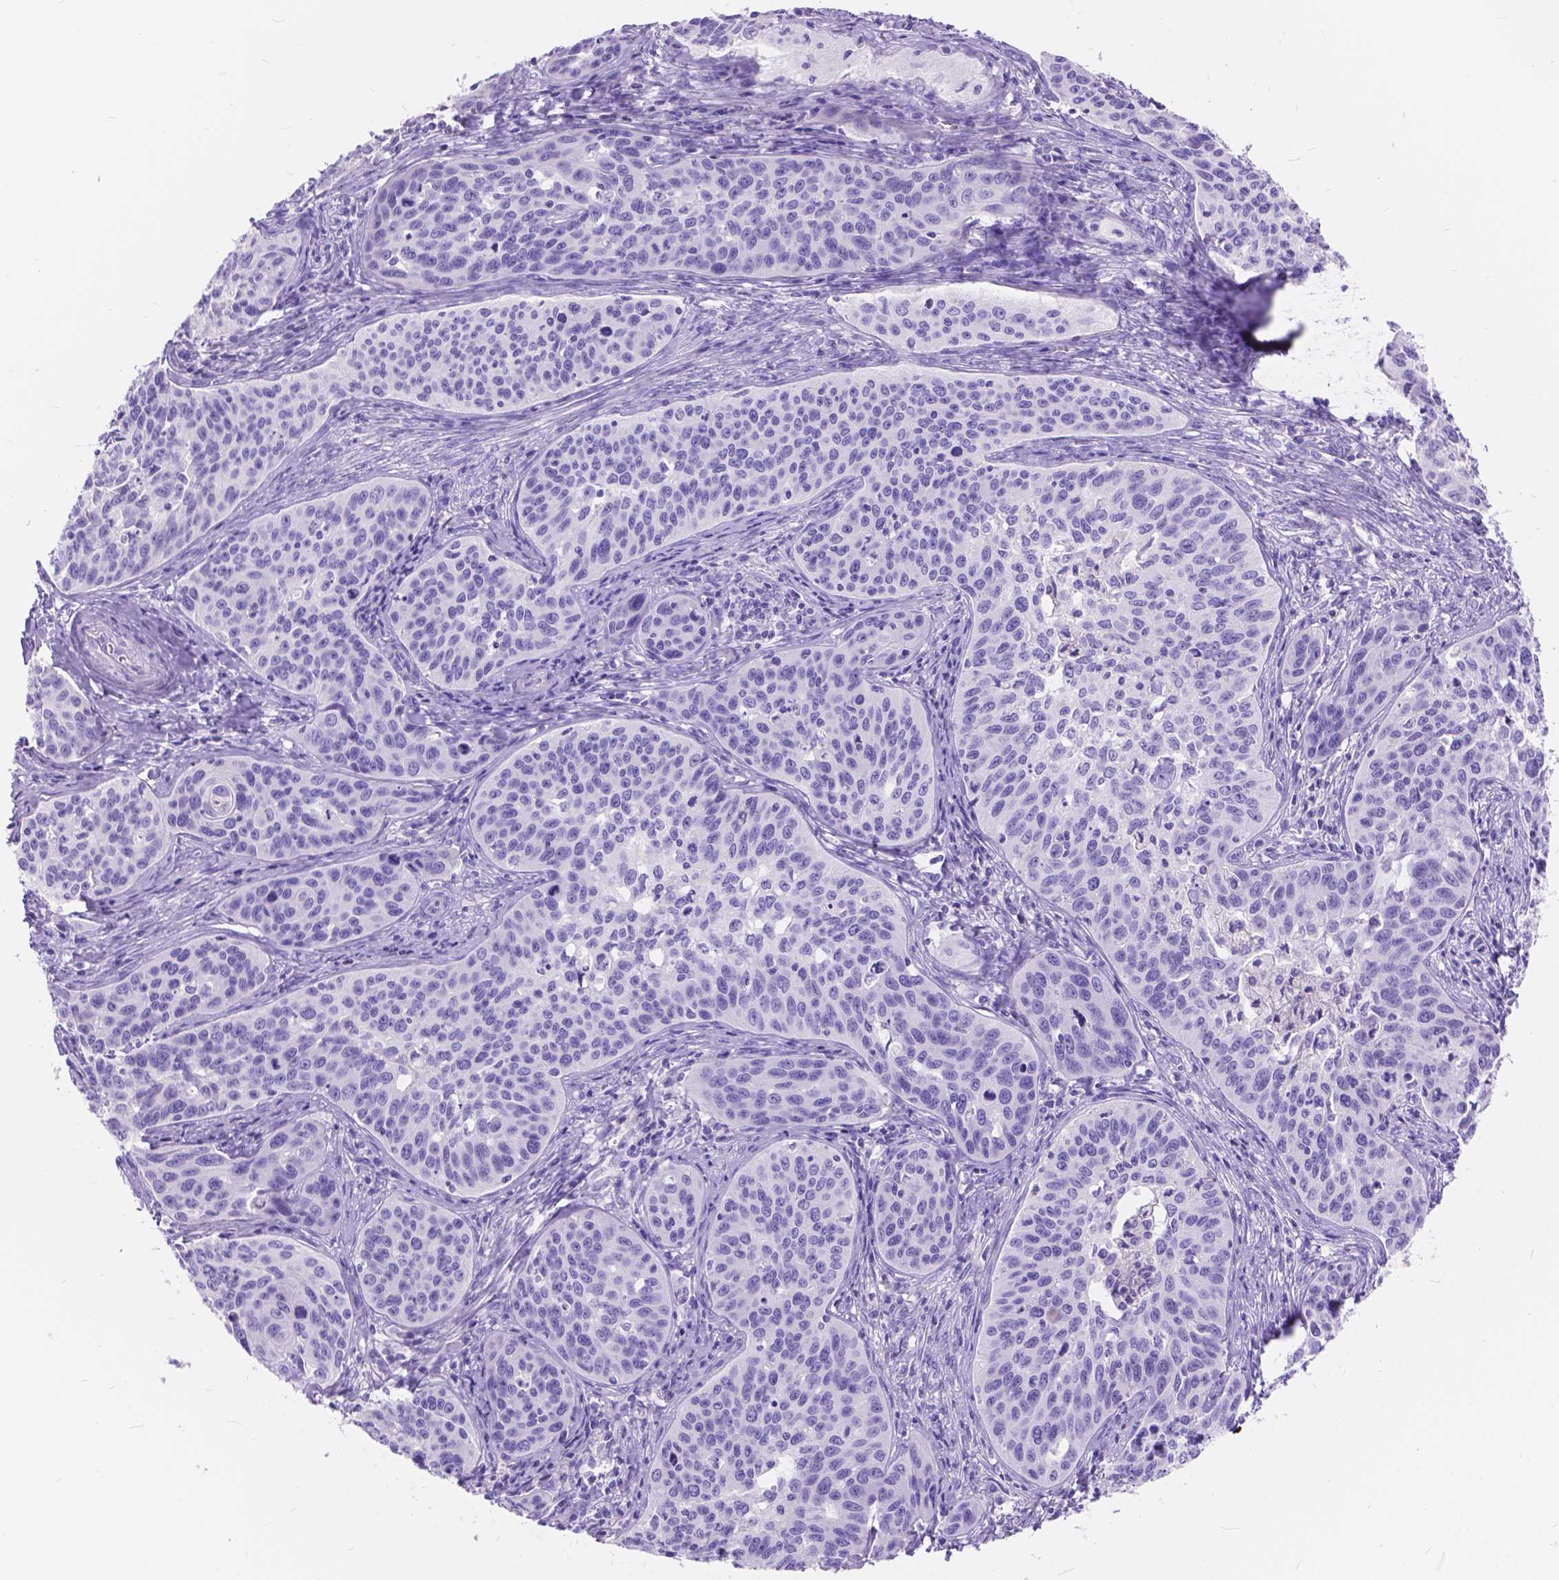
{"staining": {"intensity": "negative", "quantity": "none", "location": "none"}, "tissue": "cervical cancer", "cell_type": "Tumor cells", "image_type": "cancer", "snomed": [{"axis": "morphology", "description": "Squamous cell carcinoma, NOS"}, {"axis": "topography", "description": "Cervix"}], "caption": "DAB immunohistochemical staining of cervical cancer (squamous cell carcinoma) demonstrates no significant expression in tumor cells.", "gene": "FOXL2", "patient": {"sex": "female", "age": 31}}